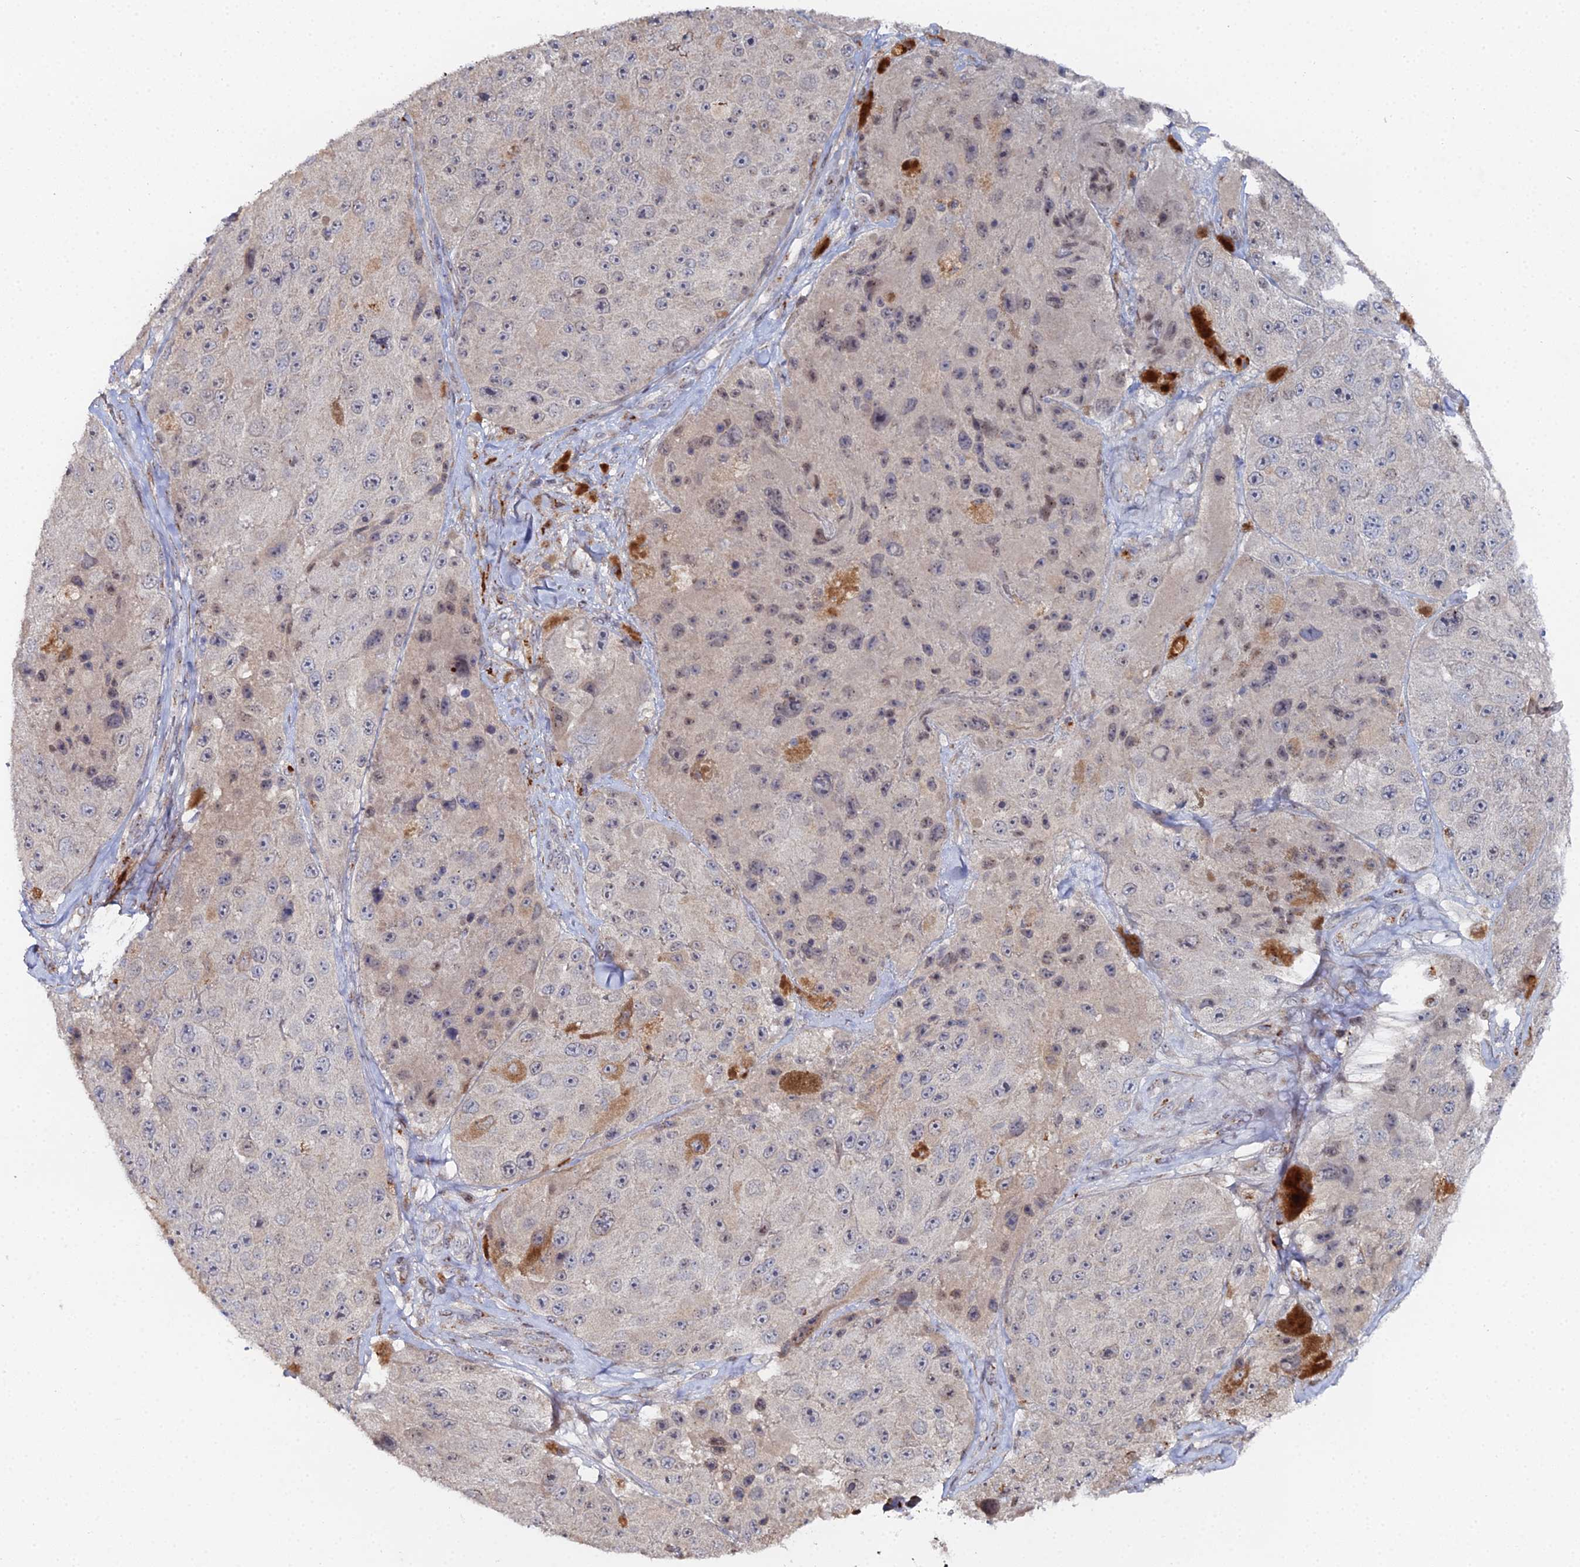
{"staining": {"intensity": "negative", "quantity": "none", "location": "none"}, "tissue": "melanoma", "cell_type": "Tumor cells", "image_type": "cancer", "snomed": [{"axis": "morphology", "description": "Malignant melanoma, Metastatic site"}, {"axis": "topography", "description": "Lymph node"}], "caption": "A high-resolution histopathology image shows immunohistochemistry (IHC) staining of melanoma, which demonstrates no significant positivity in tumor cells. (DAB (3,3'-diaminobenzidine) IHC visualized using brightfield microscopy, high magnification).", "gene": "SGMS1", "patient": {"sex": "male", "age": 62}}